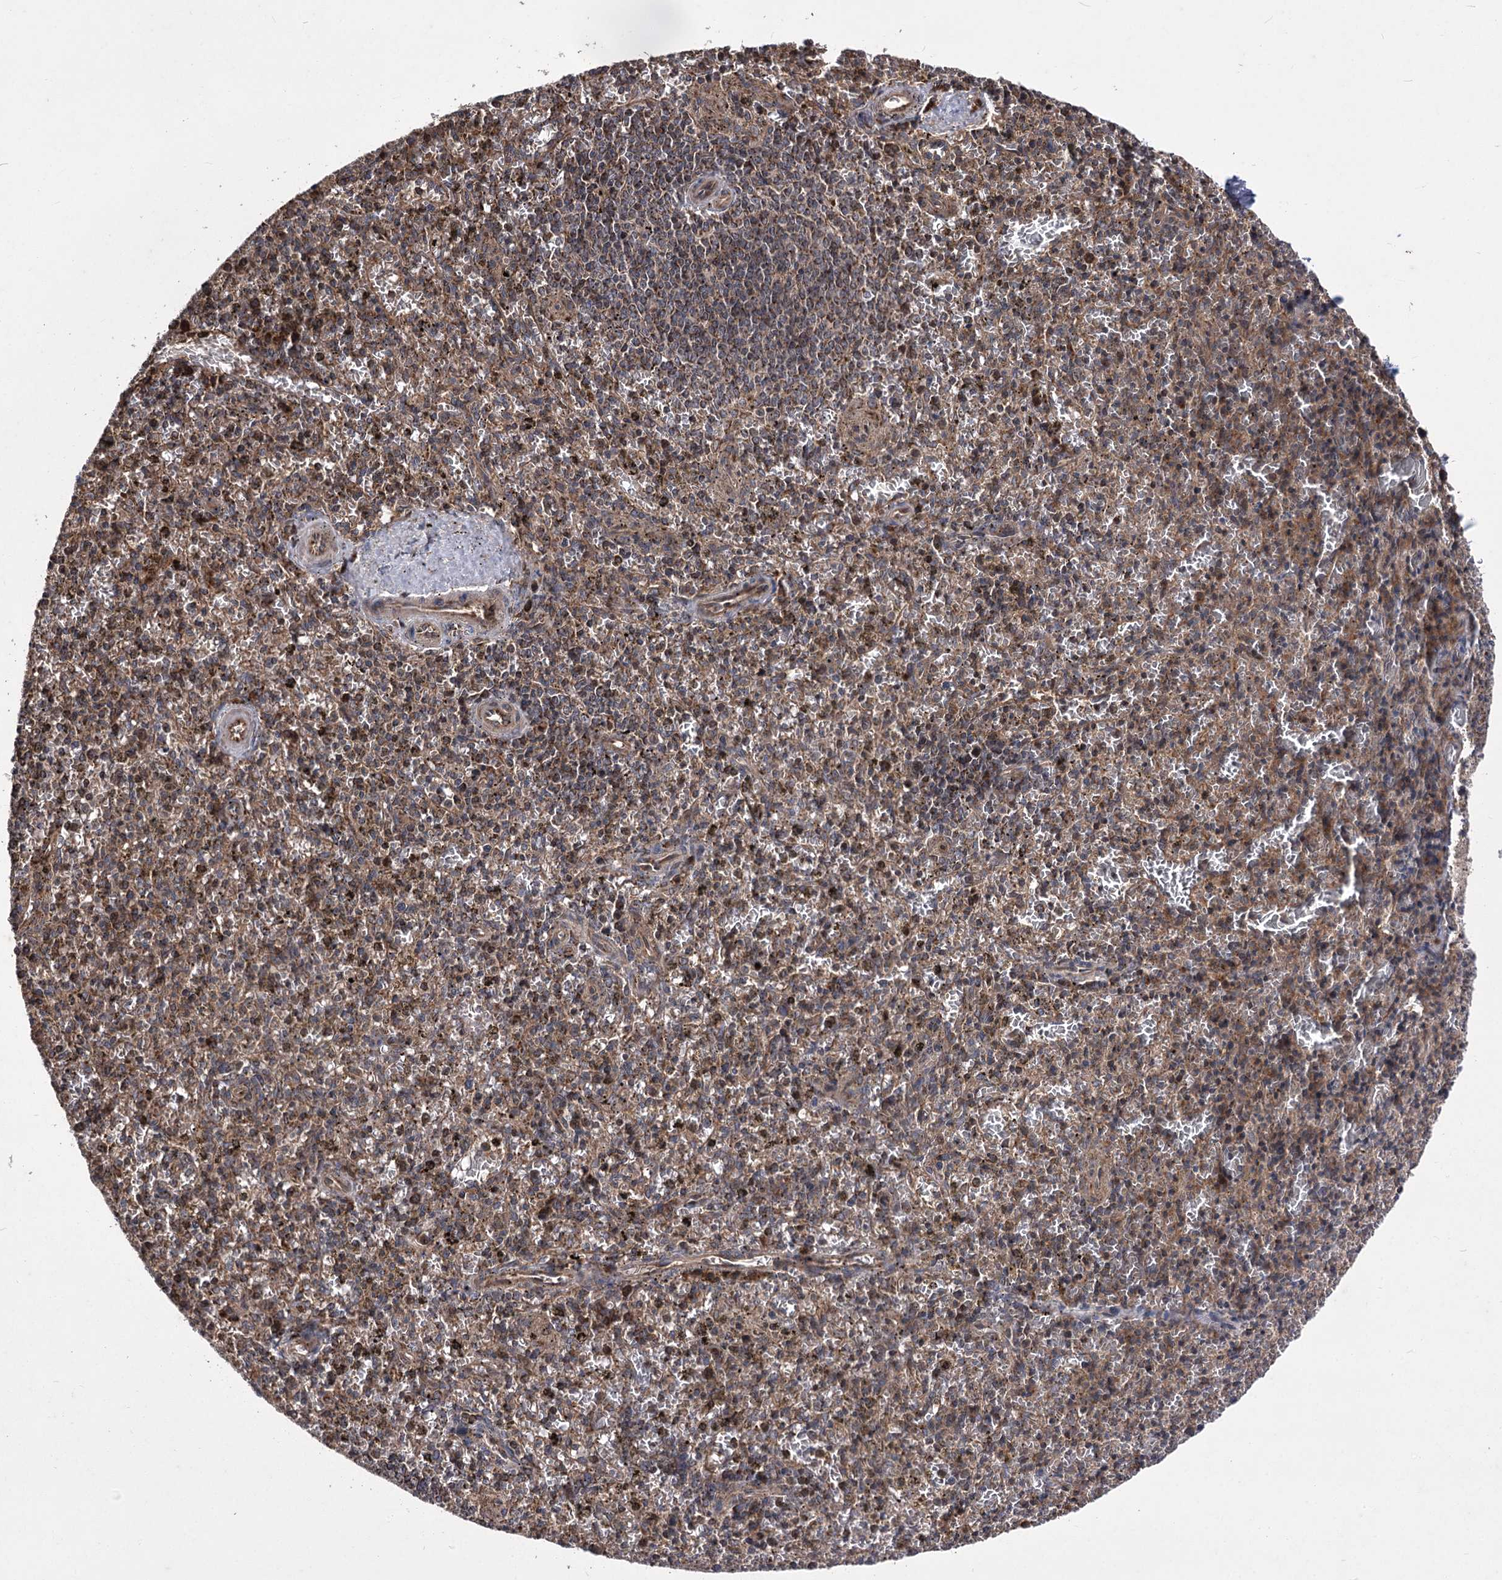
{"staining": {"intensity": "moderate", "quantity": "25%-75%", "location": "cytoplasmic/membranous"}, "tissue": "spleen", "cell_type": "Cells in red pulp", "image_type": "normal", "snomed": [{"axis": "morphology", "description": "Normal tissue, NOS"}, {"axis": "topography", "description": "Spleen"}], "caption": "Immunohistochemical staining of unremarkable spleen exhibits medium levels of moderate cytoplasmic/membranous positivity in about 25%-75% of cells in red pulp. (IHC, brightfield microscopy, high magnification).", "gene": "RASSF3", "patient": {"sex": "male", "age": 72}}